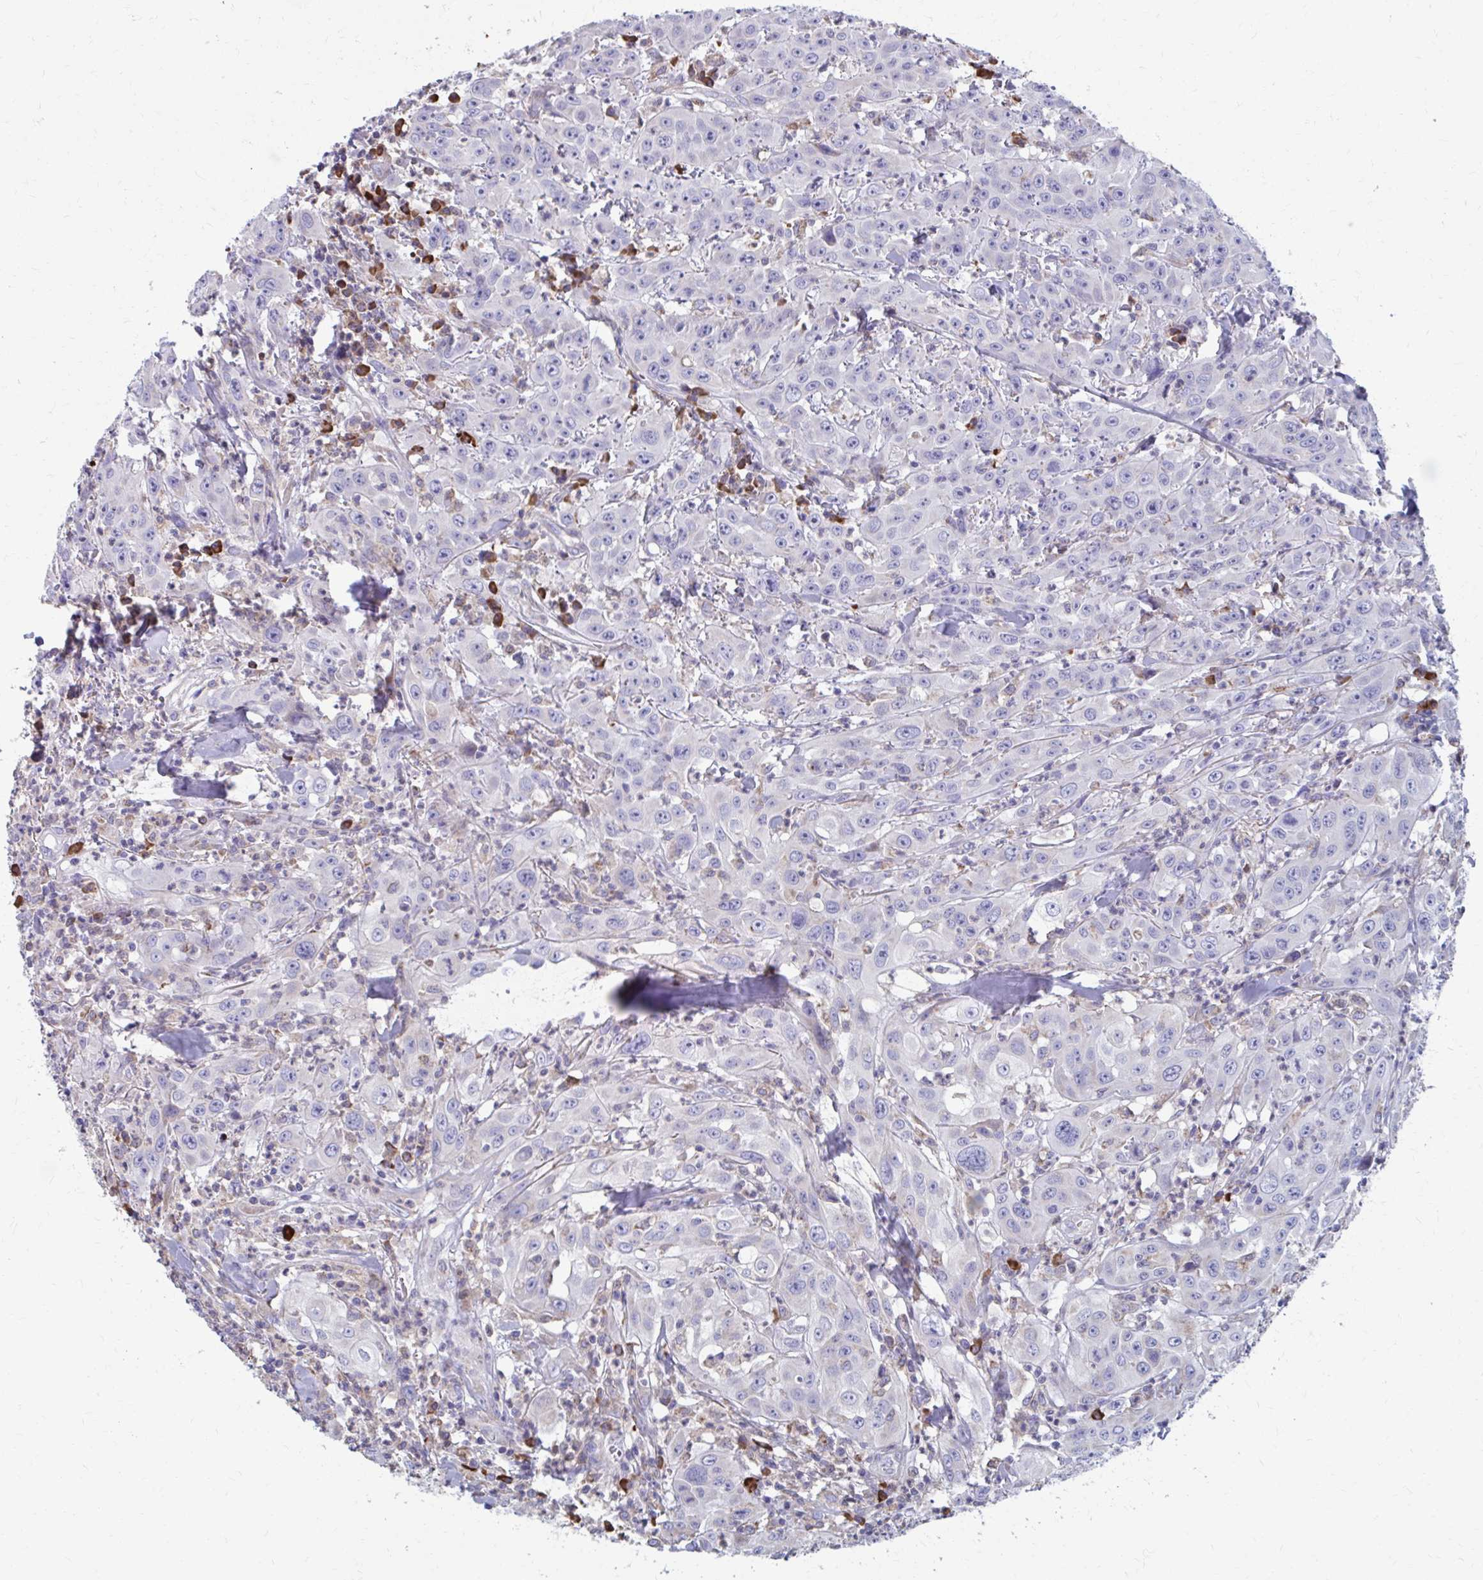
{"staining": {"intensity": "negative", "quantity": "none", "location": "none"}, "tissue": "head and neck cancer", "cell_type": "Tumor cells", "image_type": "cancer", "snomed": [{"axis": "morphology", "description": "Squamous cell carcinoma, NOS"}, {"axis": "topography", "description": "Skin"}, {"axis": "topography", "description": "Head-Neck"}], "caption": "Head and neck cancer (squamous cell carcinoma) was stained to show a protein in brown. There is no significant expression in tumor cells.", "gene": "FKBP2", "patient": {"sex": "male", "age": 80}}